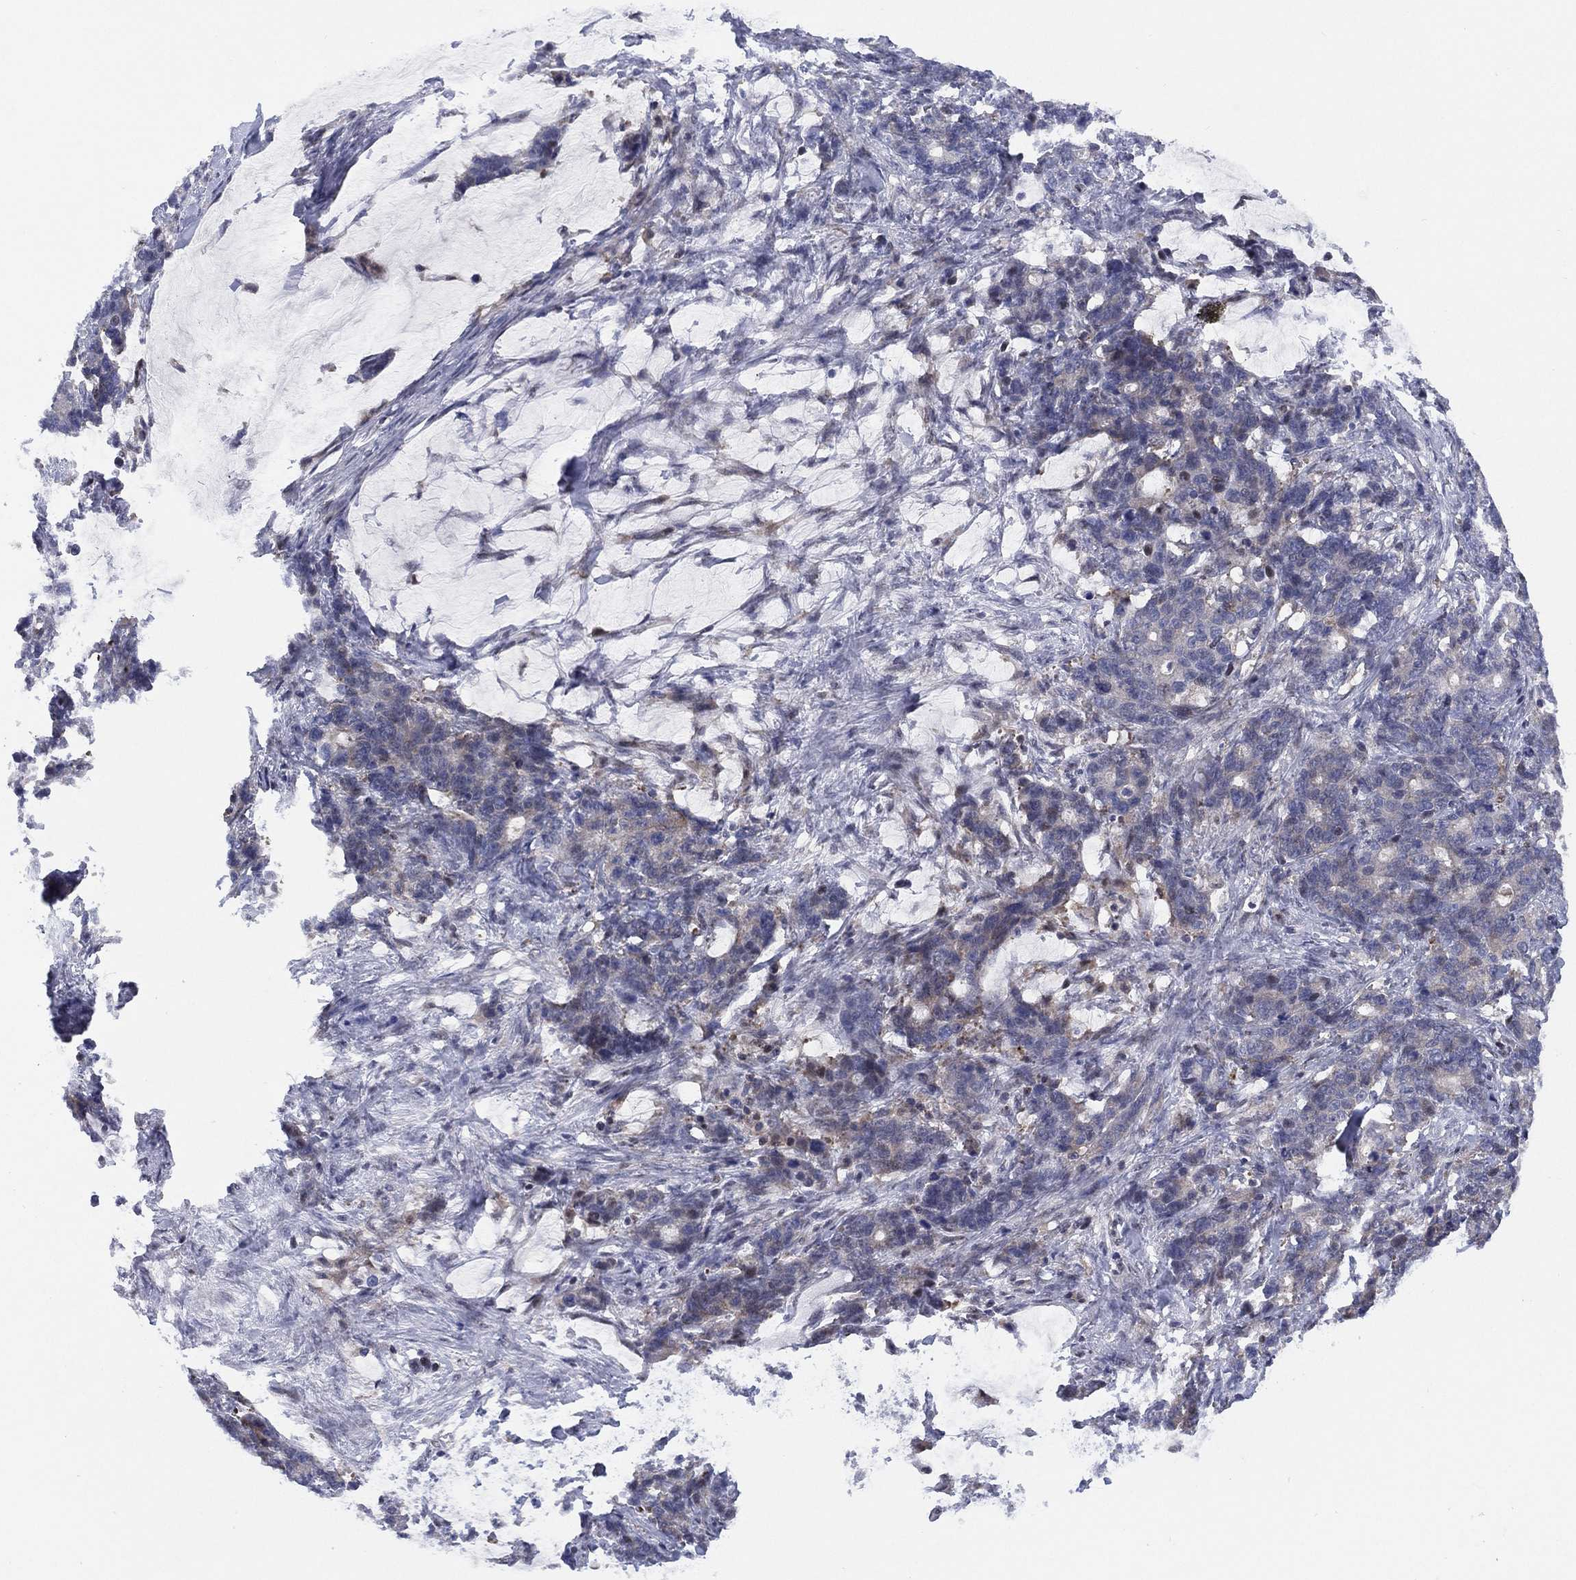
{"staining": {"intensity": "weak", "quantity": "<25%", "location": "cytoplasmic/membranous"}, "tissue": "stomach cancer", "cell_type": "Tumor cells", "image_type": "cancer", "snomed": [{"axis": "morphology", "description": "Normal tissue, NOS"}, {"axis": "morphology", "description": "Adenocarcinoma, NOS"}, {"axis": "topography", "description": "Stomach"}], "caption": "High power microscopy photomicrograph of an immunohistochemistry (IHC) micrograph of adenocarcinoma (stomach), revealing no significant positivity in tumor cells. (DAB immunohistochemistry with hematoxylin counter stain).", "gene": "SLC4A4", "patient": {"sex": "female", "age": 64}}